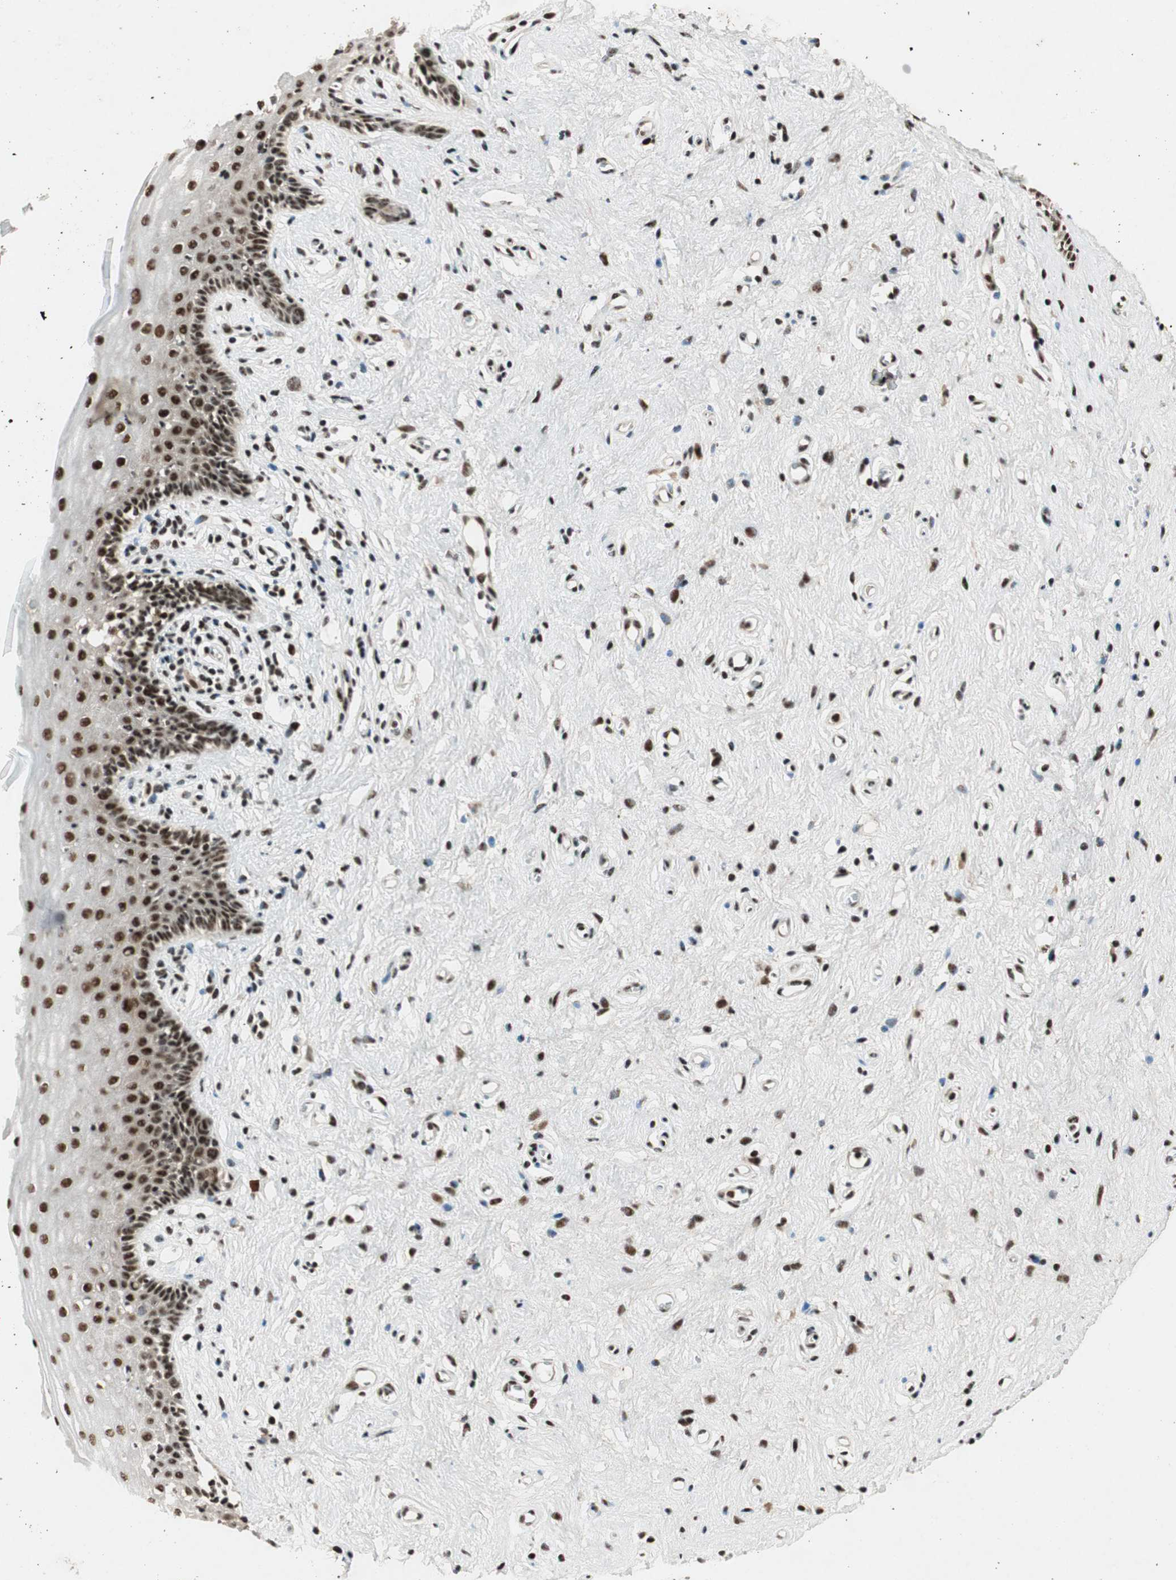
{"staining": {"intensity": "strong", "quantity": ">75%", "location": "nuclear"}, "tissue": "vagina", "cell_type": "Squamous epithelial cells", "image_type": "normal", "snomed": [{"axis": "morphology", "description": "Normal tissue, NOS"}, {"axis": "topography", "description": "Vagina"}], "caption": "Protein analysis of benign vagina shows strong nuclear expression in approximately >75% of squamous epithelial cells.", "gene": "NCBP3", "patient": {"sex": "female", "age": 44}}